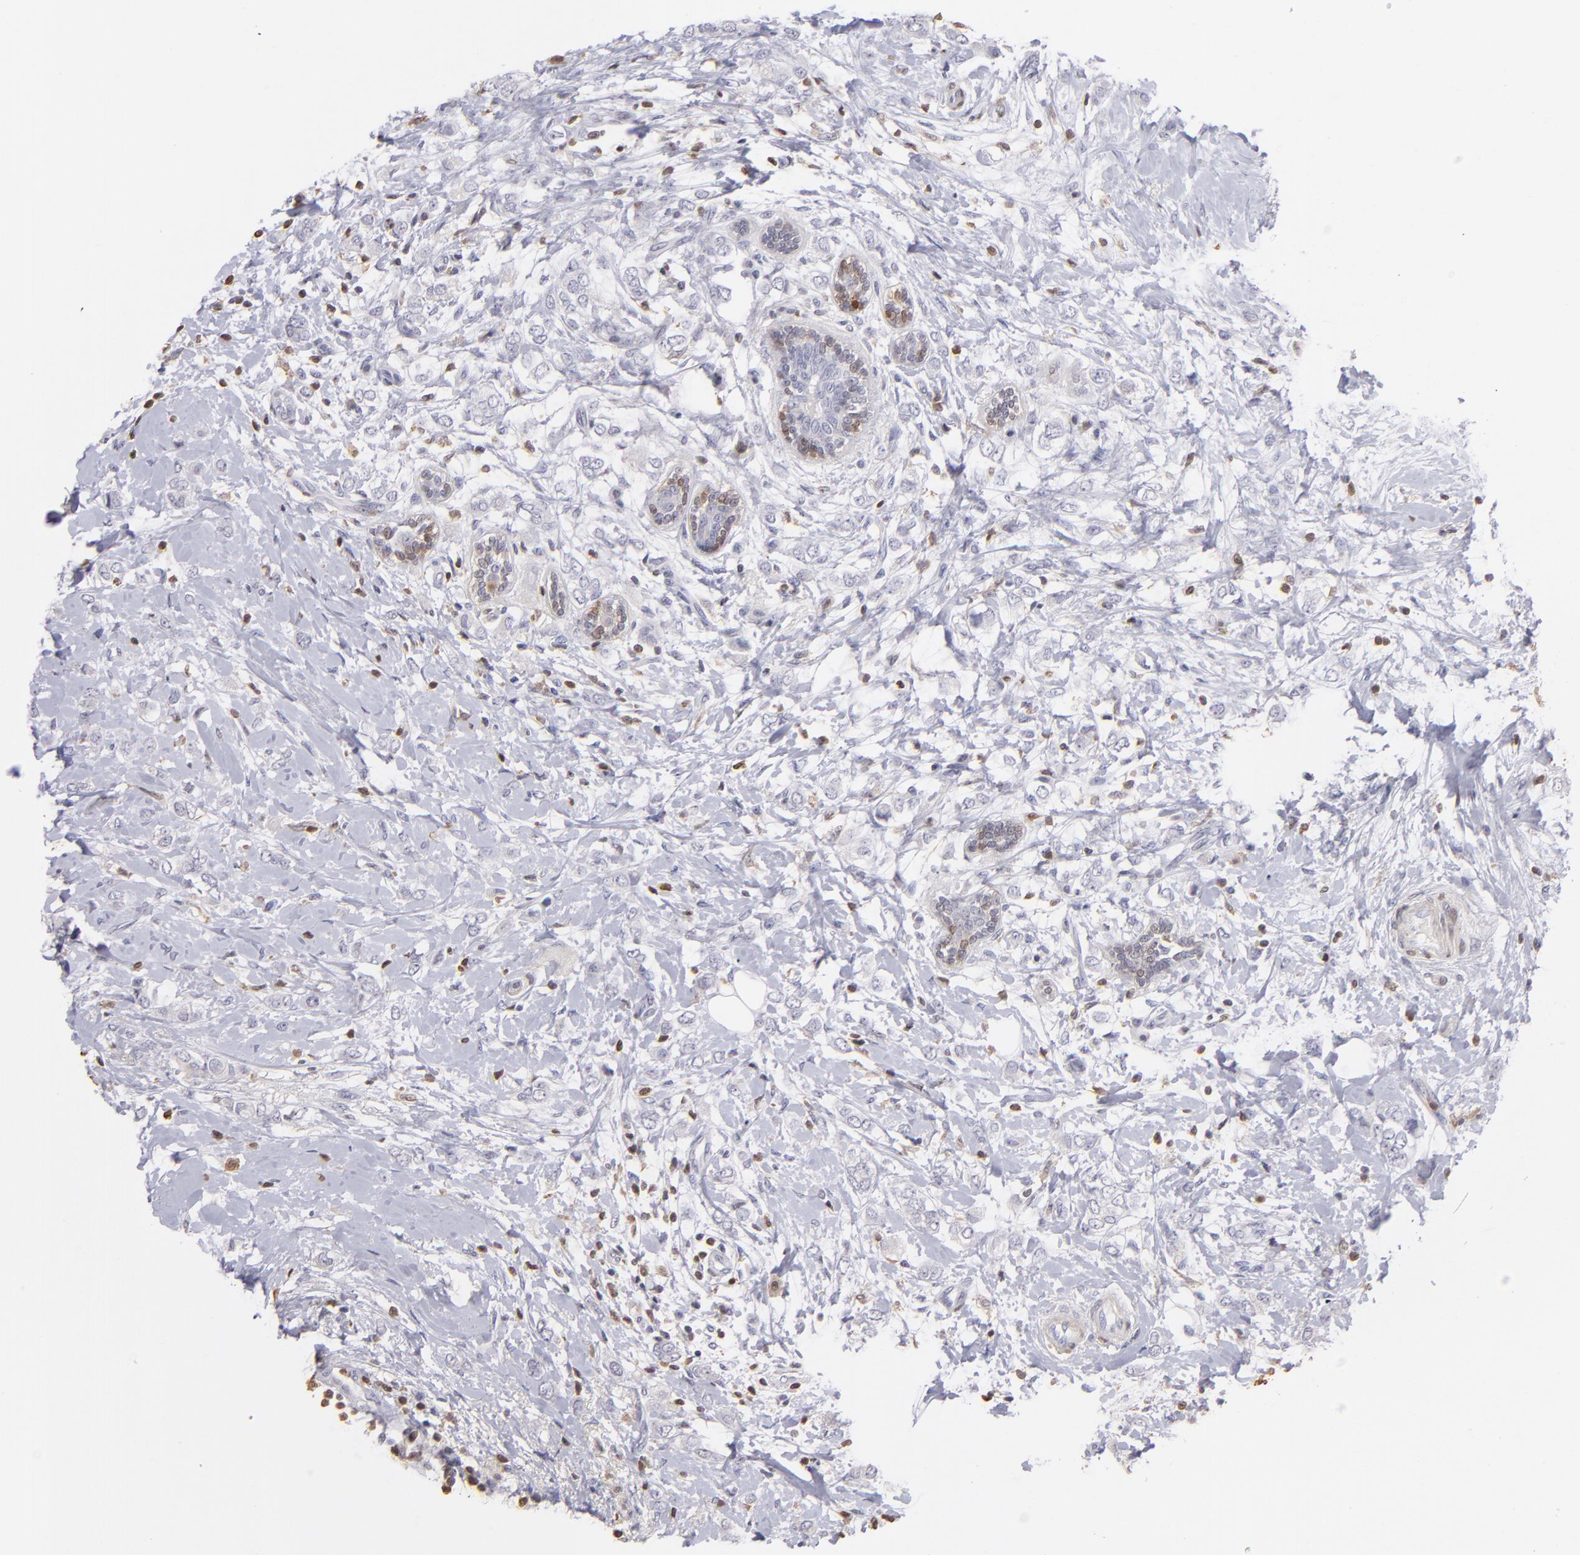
{"staining": {"intensity": "negative", "quantity": "none", "location": "none"}, "tissue": "breast cancer", "cell_type": "Tumor cells", "image_type": "cancer", "snomed": [{"axis": "morphology", "description": "Normal tissue, NOS"}, {"axis": "morphology", "description": "Lobular carcinoma"}, {"axis": "topography", "description": "Breast"}], "caption": "DAB immunohistochemical staining of human breast cancer (lobular carcinoma) demonstrates no significant expression in tumor cells. (DAB IHC with hematoxylin counter stain).", "gene": "S100A2", "patient": {"sex": "female", "age": 47}}